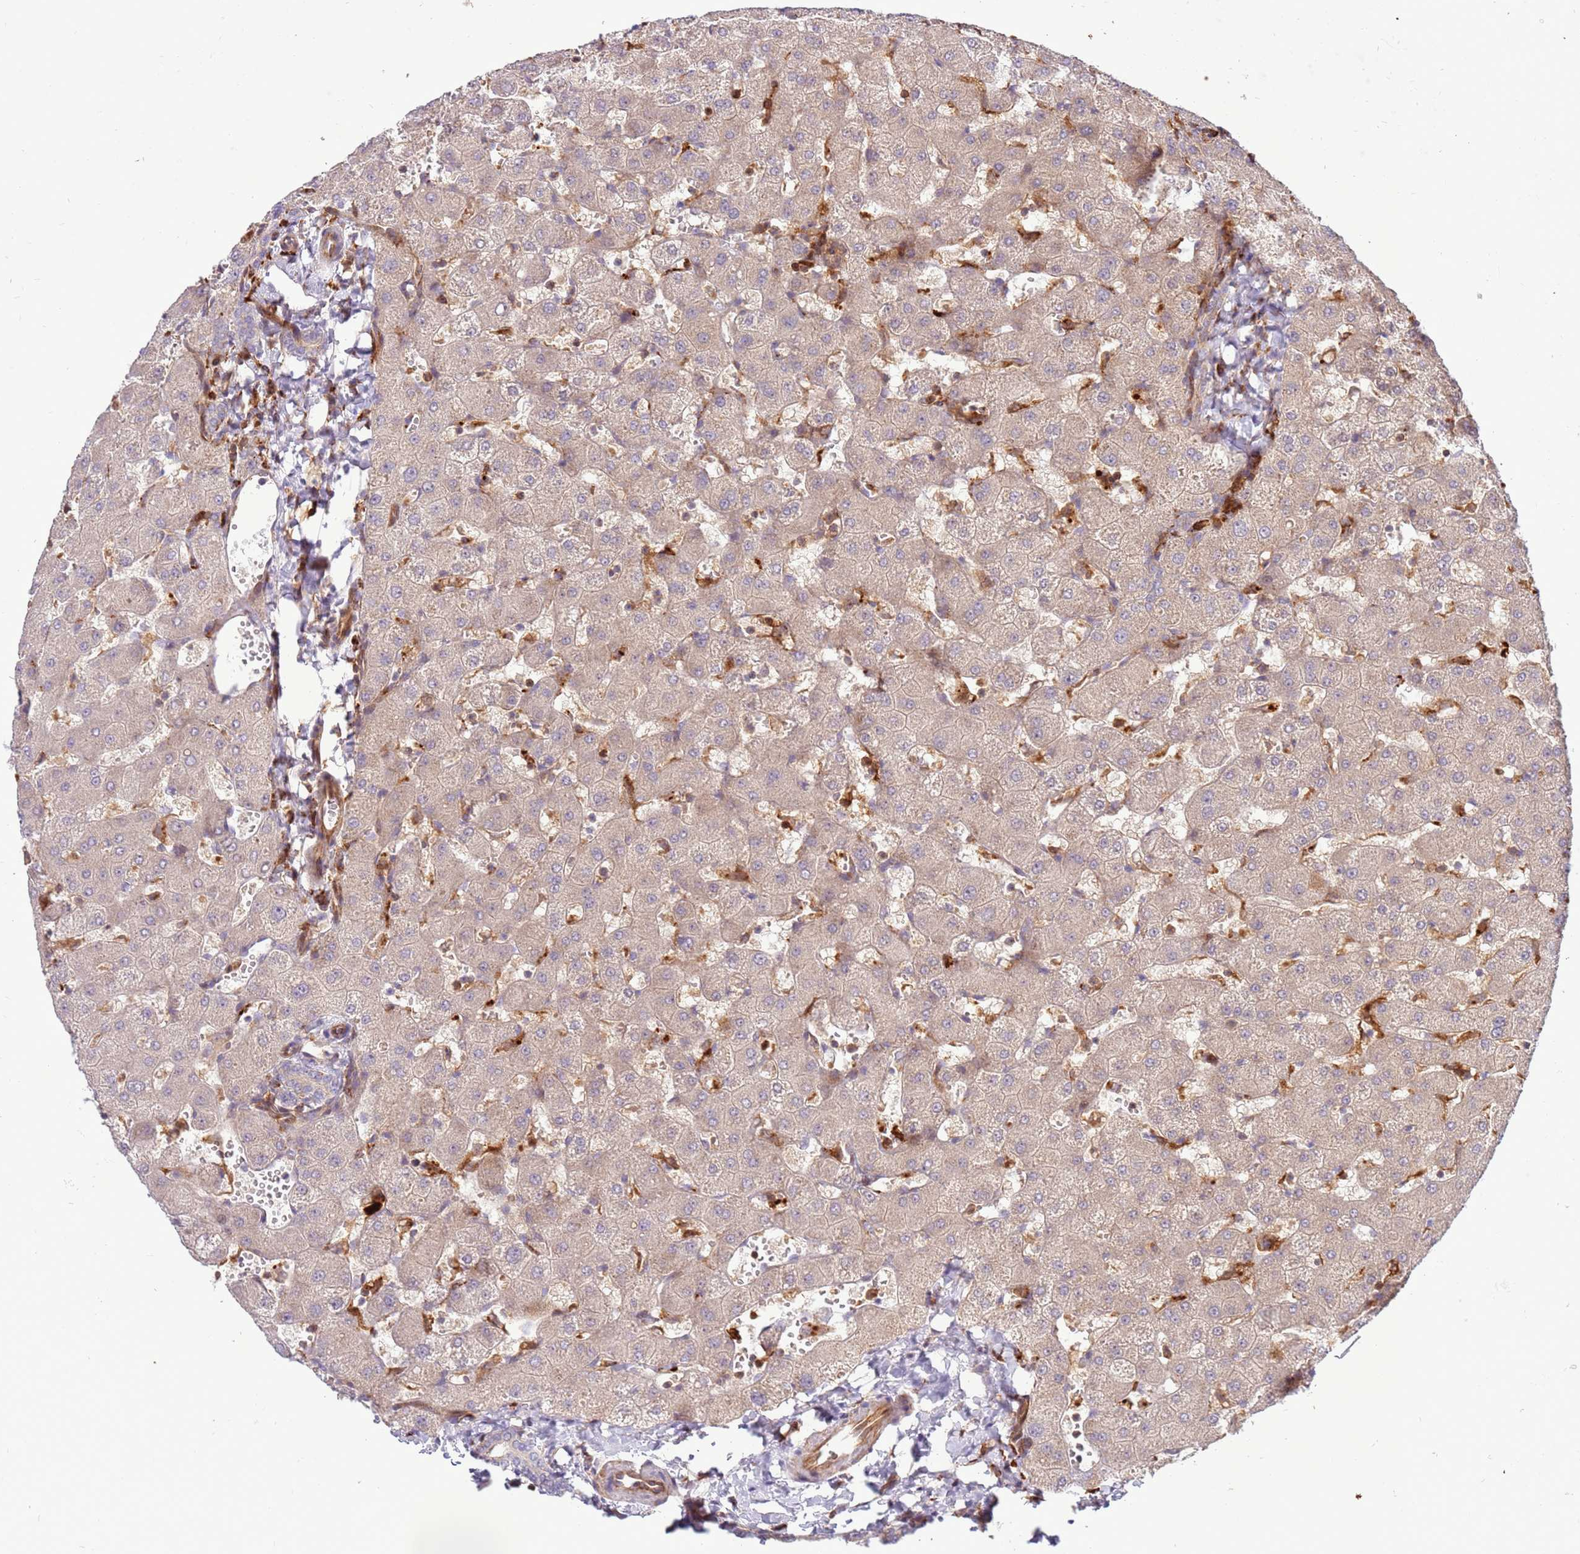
{"staining": {"intensity": "negative", "quantity": "none", "location": "none"}, "tissue": "liver", "cell_type": "Cholangiocytes", "image_type": "normal", "snomed": [{"axis": "morphology", "description": "Normal tissue, NOS"}, {"axis": "topography", "description": "Liver"}], "caption": "Immunohistochemical staining of unremarkable human liver exhibits no significant staining in cholangiocytes.", "gene": "ZNF624", "patient": {"sex": "female", "age": 63}}